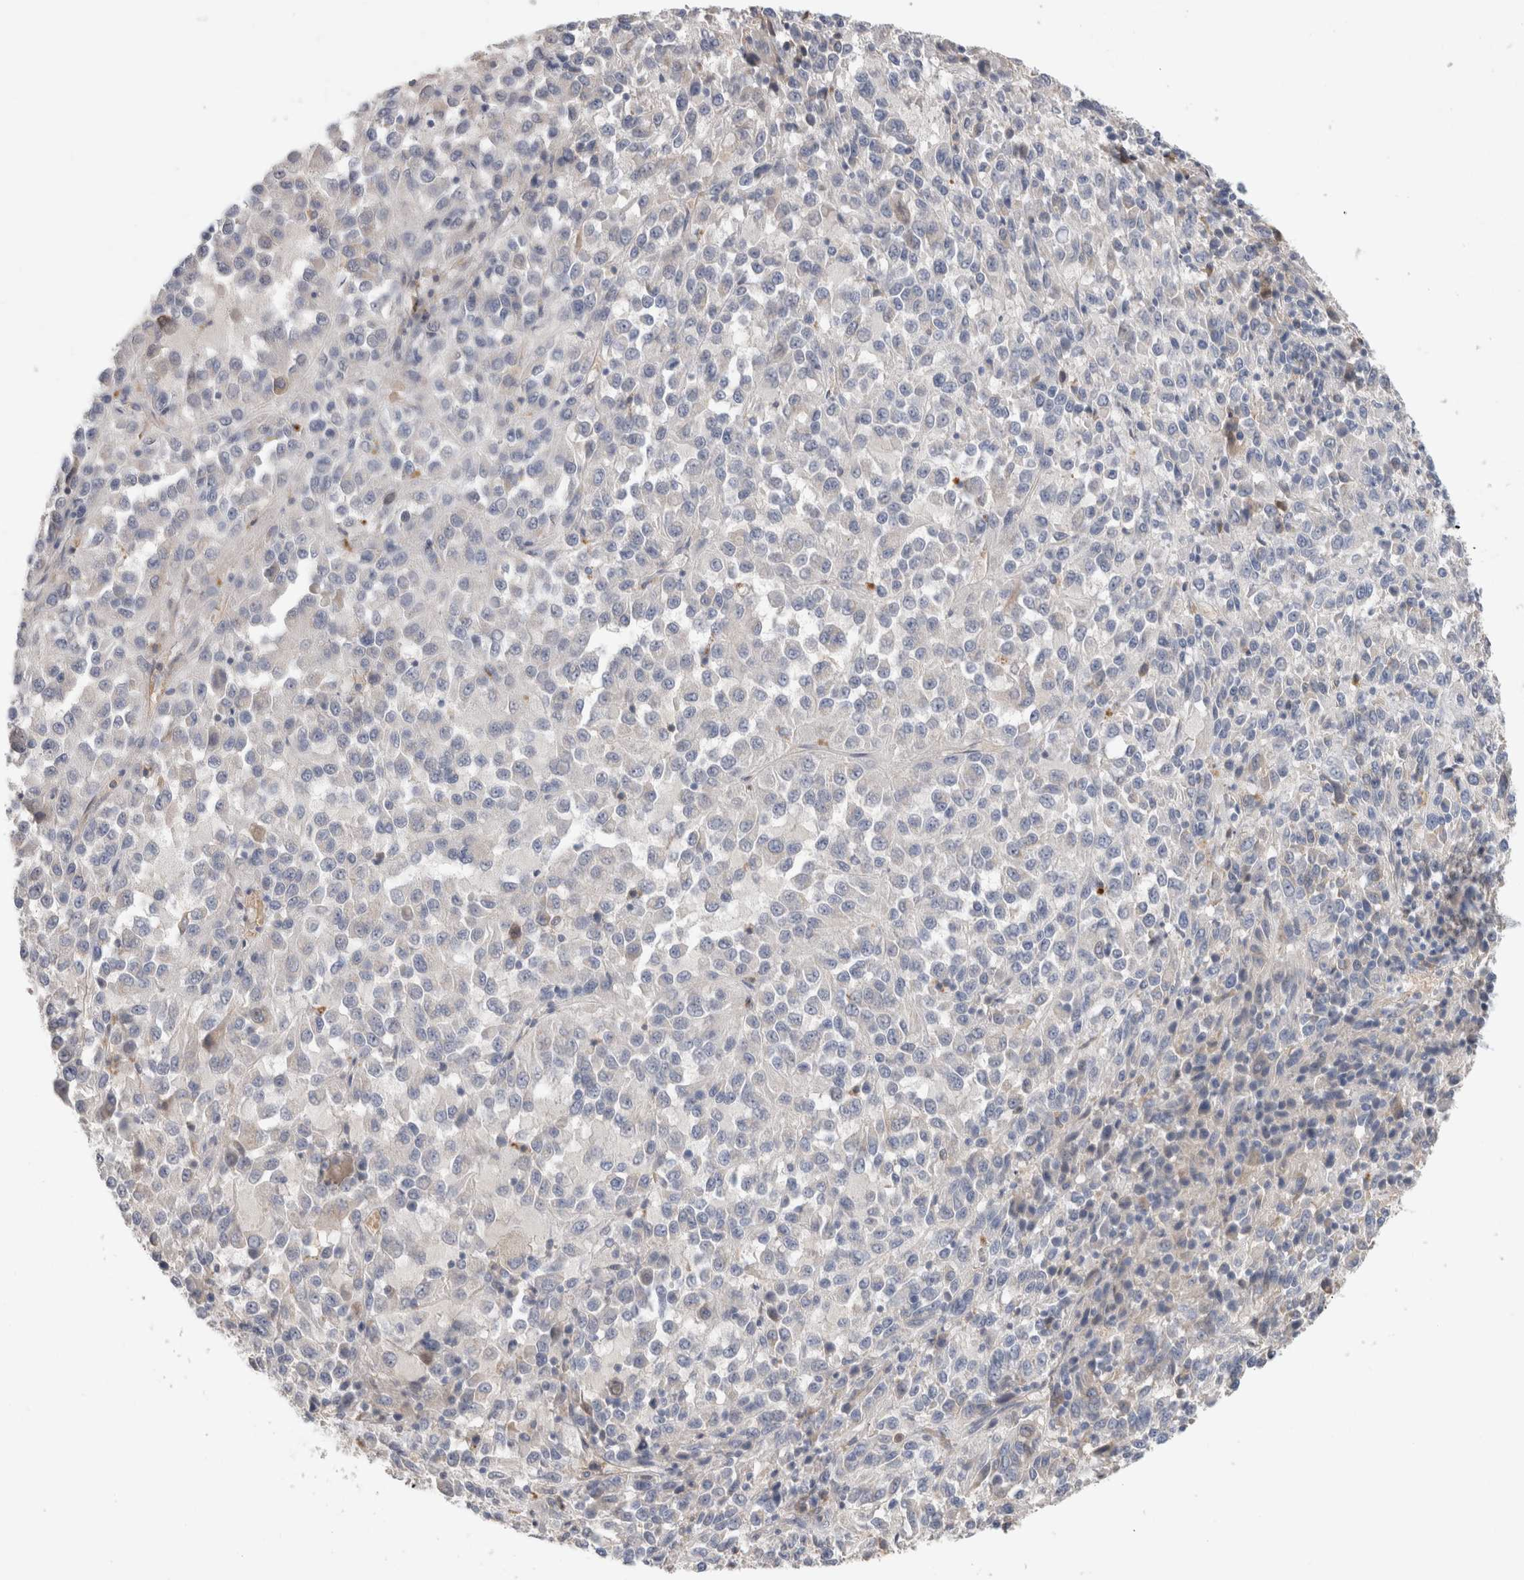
{"staining": {"intensity": "negative", "quantity": "none", "location": "none"}, "tissue": "melanoma", "cell_type": "Tumor cells", "image_type": "cancer", "snomed": [{"axis": "morphology", "description": "Malignant melanoma, Metastatic site"}, {"axis": "topography", "description": "Lung"}], "caption": "Tumor cells are negative for protein expression in human malignant melanoma (metastatic site).", "gene": "SCGB1A1", "patient": {"sex": "male", "age": 64}}